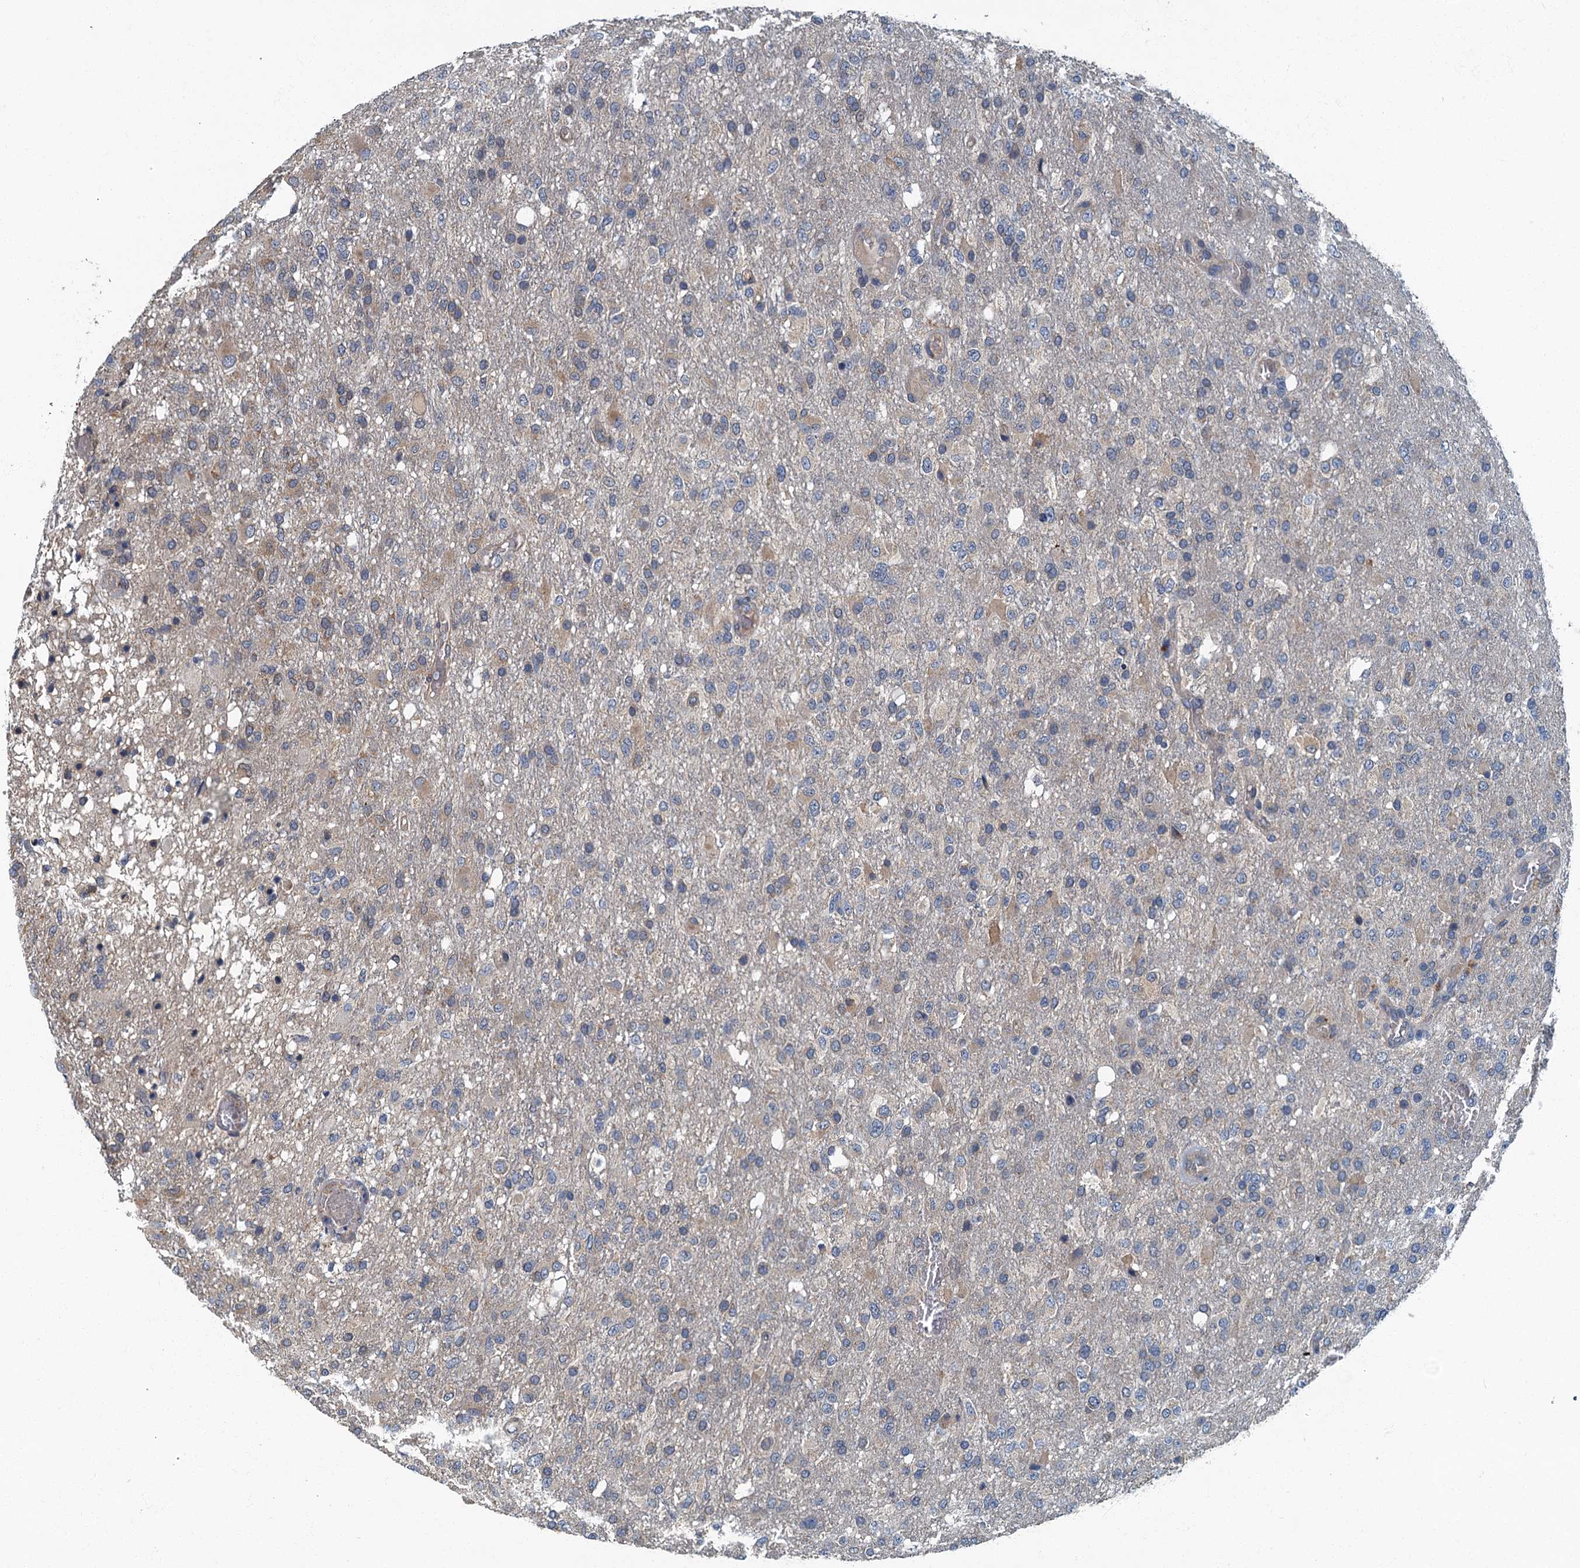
{"staining": {"intensity": "negative", "quantity": "none", "location": "none"}, "tissue": "glioma", "cell_type": "Tumor cells", "image_type": "cancer", "snomed": [{"axis": "morphology", "description": "Glioma, malignant, High grade"}, {"axis": "topography", "description": "Brain"}], "caption": "Immunohistochemistry image of human malignant glioma (high-grade) stained for a protein (brown), which displays no expression in tumor cells.", "gene": "DDX49", "patient": {"sex": "female", "age": 74}}